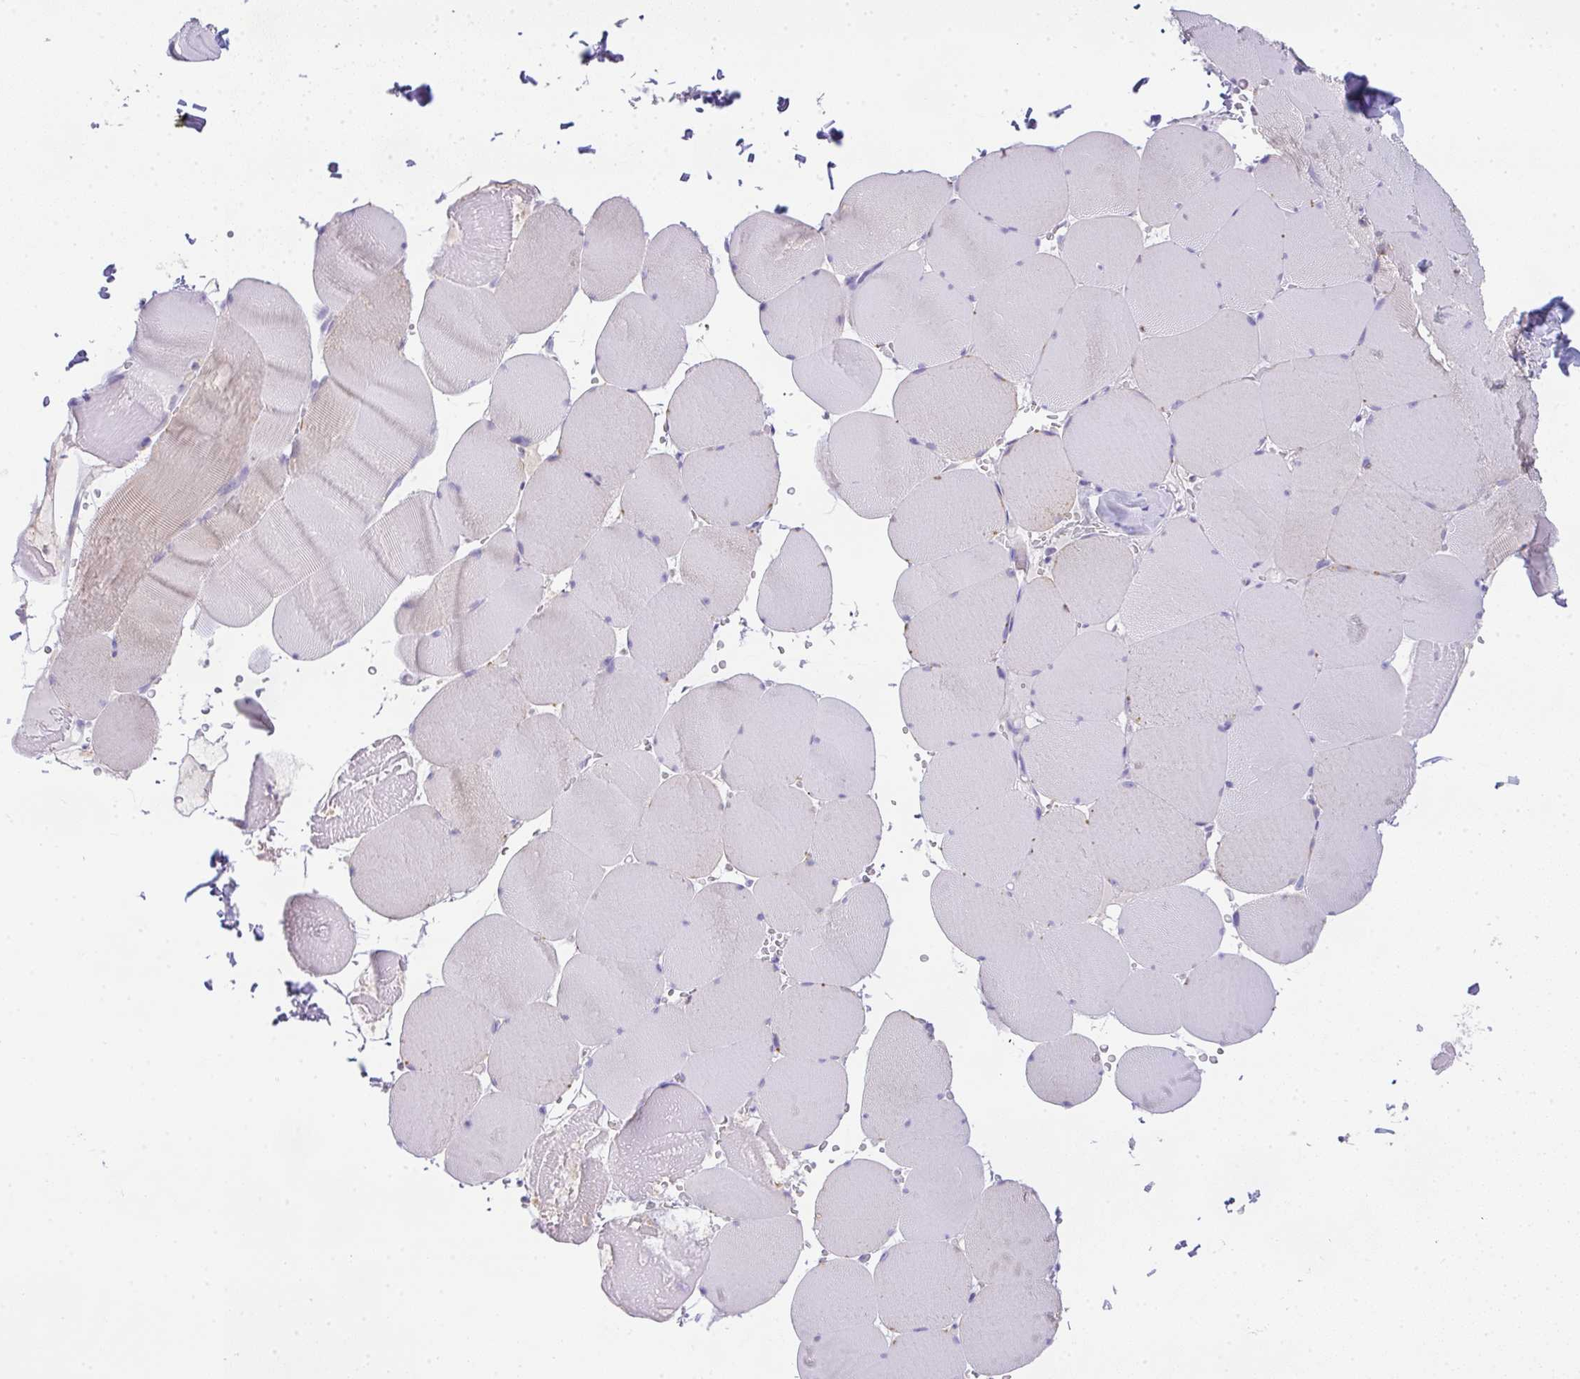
{"staining": {"intensity": "negative", "quantity": "none", "location": "none"}, "tissue": "skeletal muscle", "cell_type": "Myocytes", "image_type": "normal", "snomed": [{"axis": "morphology", "description": "Normal tissue, NOS"}, {"axis": "topography", "description": "Skeletal muscle"}, {"axis": "topography", "description": "Head-Neck"}], "caption": "DAB immunohistochemical staining of unremarkable human skeletal muscle demonstrates no significant expression in myocytes. (Brightfield microscopy of DAB (3,3'-diaminobenzidine) IHC at high magnification).", "gene": "COX7B", "patient": {"sex": "male", "age": 66}}